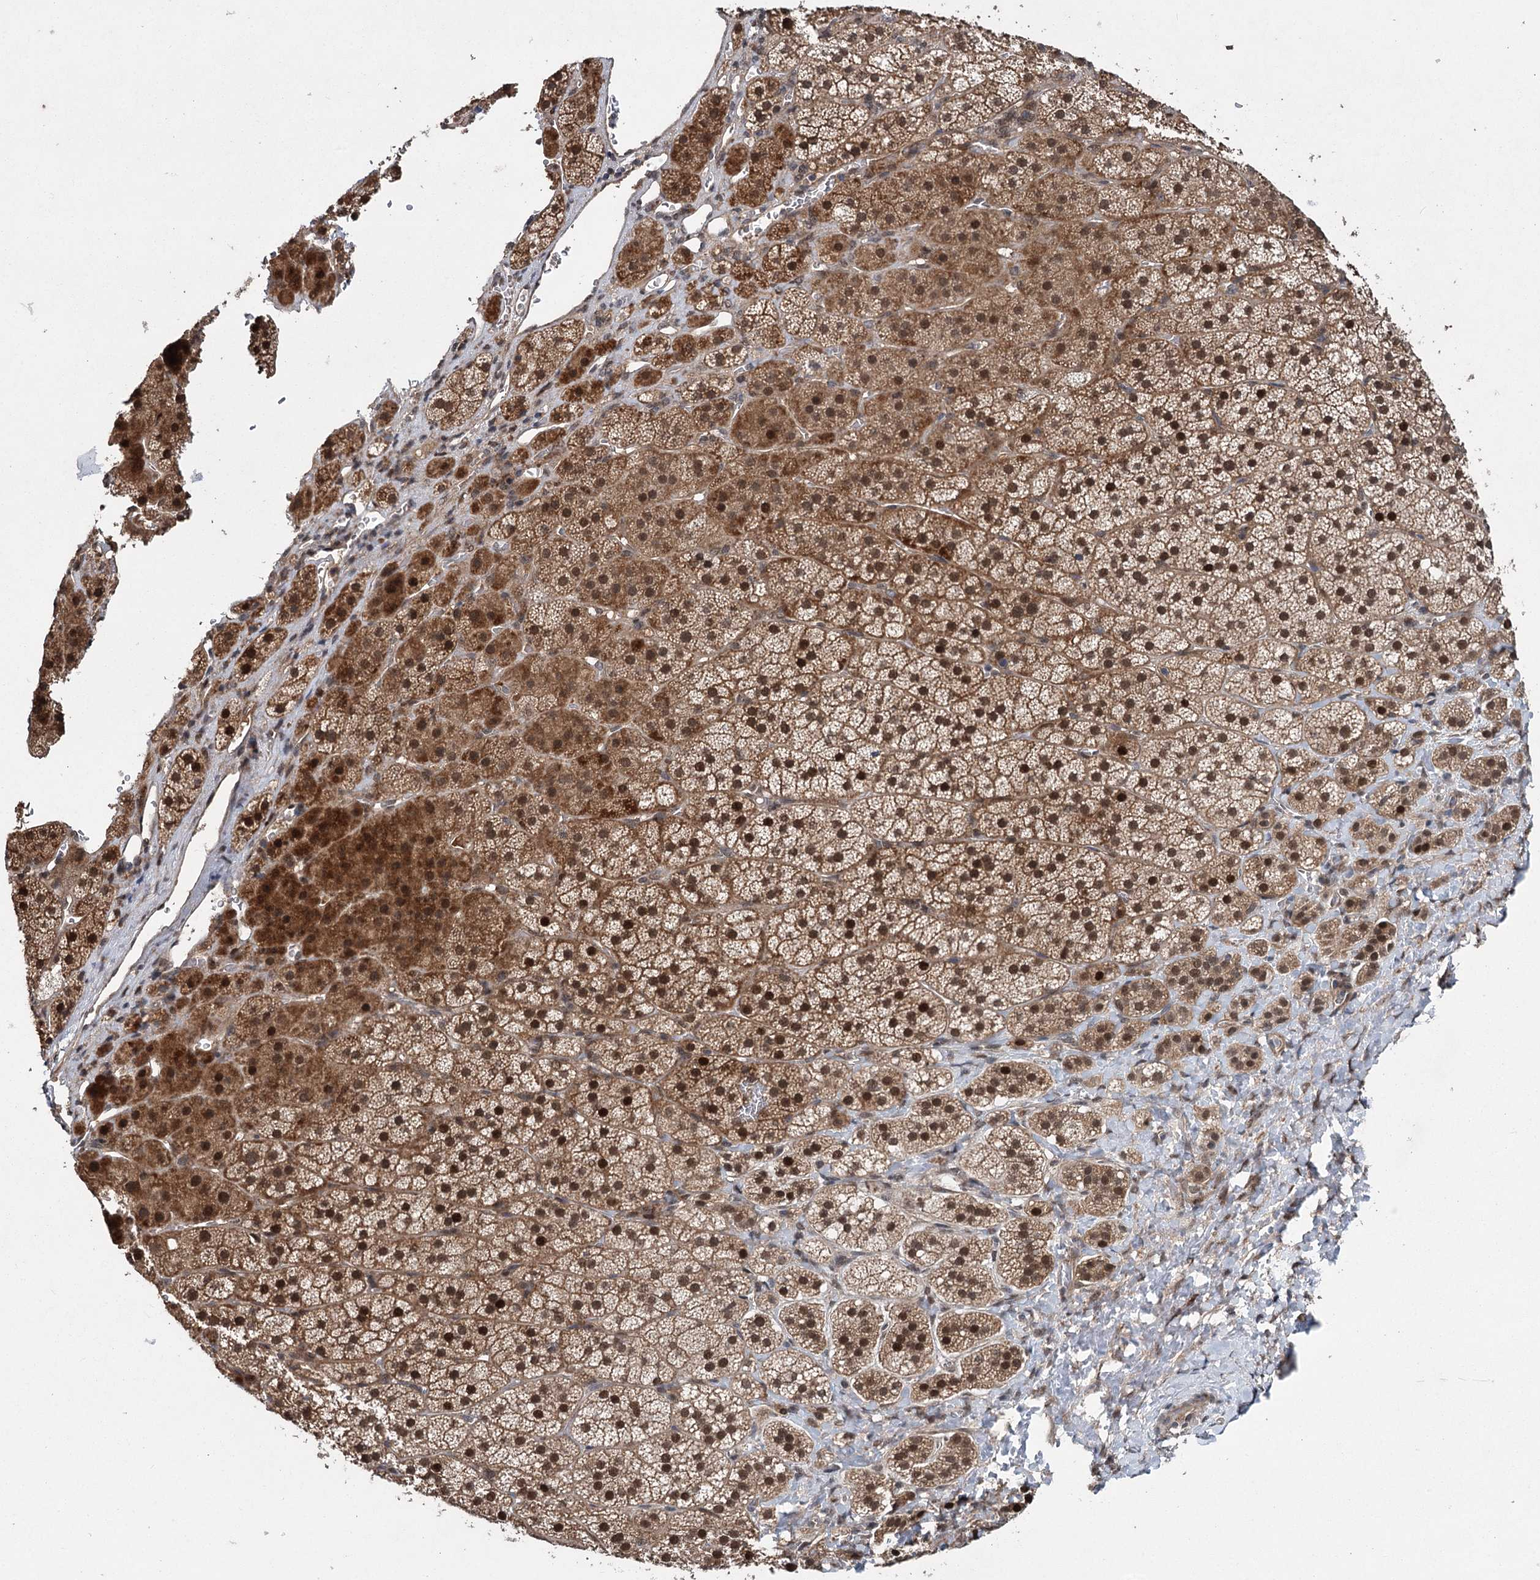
{"staining": {"intensity": "moderate", "quantity": "25%-75%", "location": "cytoplasmic/membranous,nuclear"}, "tissue": "adrenal gland", "cell_type": "Glandular cells", "image_type": "normal", "snomed": [{"axis": "morphology", "description": "Normal tissue, NOS"}, {"axis": "topography", "description": "Adrenal gland"}], "caption": "About 25%-75% of glandular cells in unremarkable adrenal gland demonstrate moderate cytoplasmic/membranous,nuclear protein staining as visualized by brown immunohistochemical staining.", "gene": "MYG1", "patient": {"sex": "female", "age": 44}}